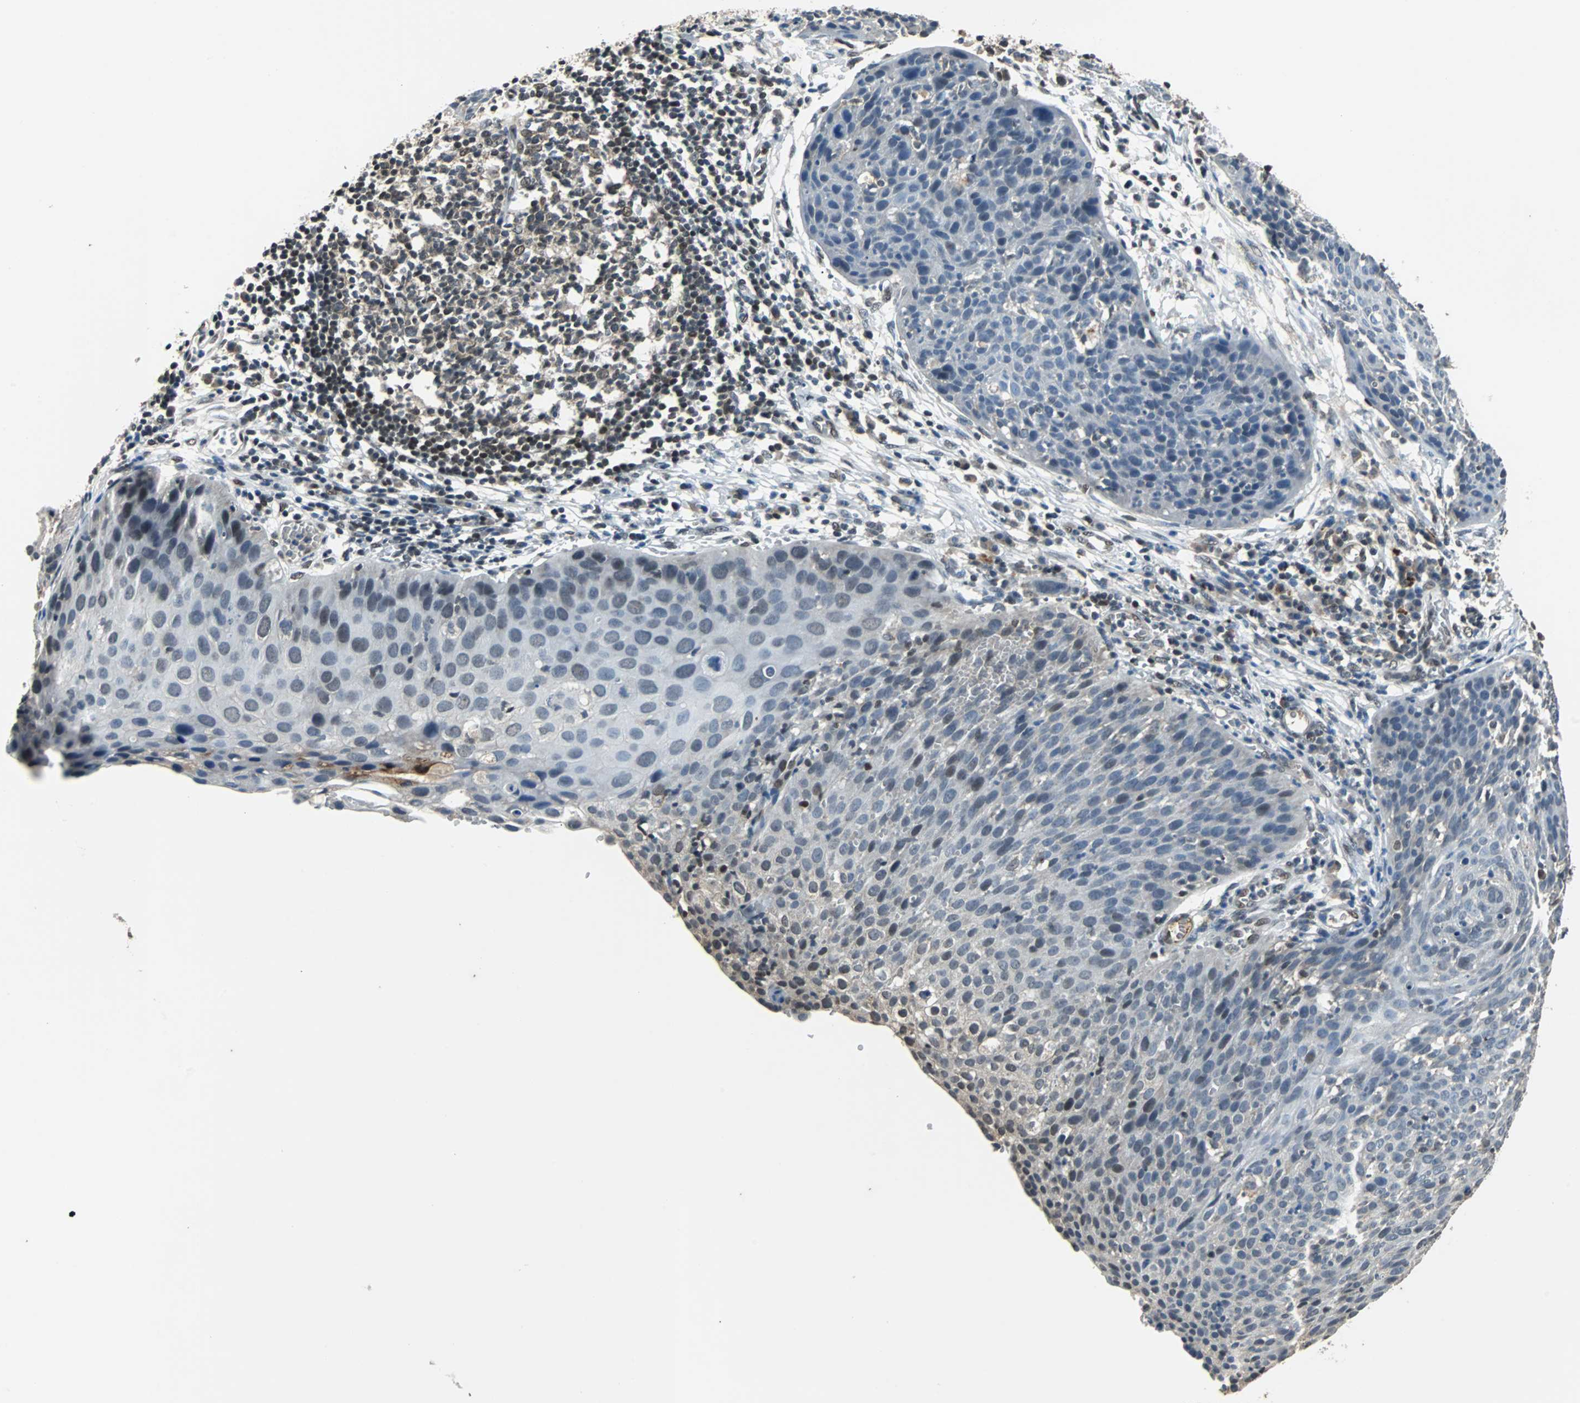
{"staining": {"intensity": "negative", "quantity": "none", "location": "none"}, "tissue": "cervical cancer", "cell_type": "Tumor cells", "image_type": "cancer", "snomed": [{"axis": "morphology", "description": "Squamous cell carcinoma, NOS"}, {"axis": "topography", "description": "Cervix"}], "caption": "Tumor cells show no significant protein expression in cervical cancer (squamous cell carcinoma).", "gene": "PHC1", "patient": {"sex": "female", "age": 38}}